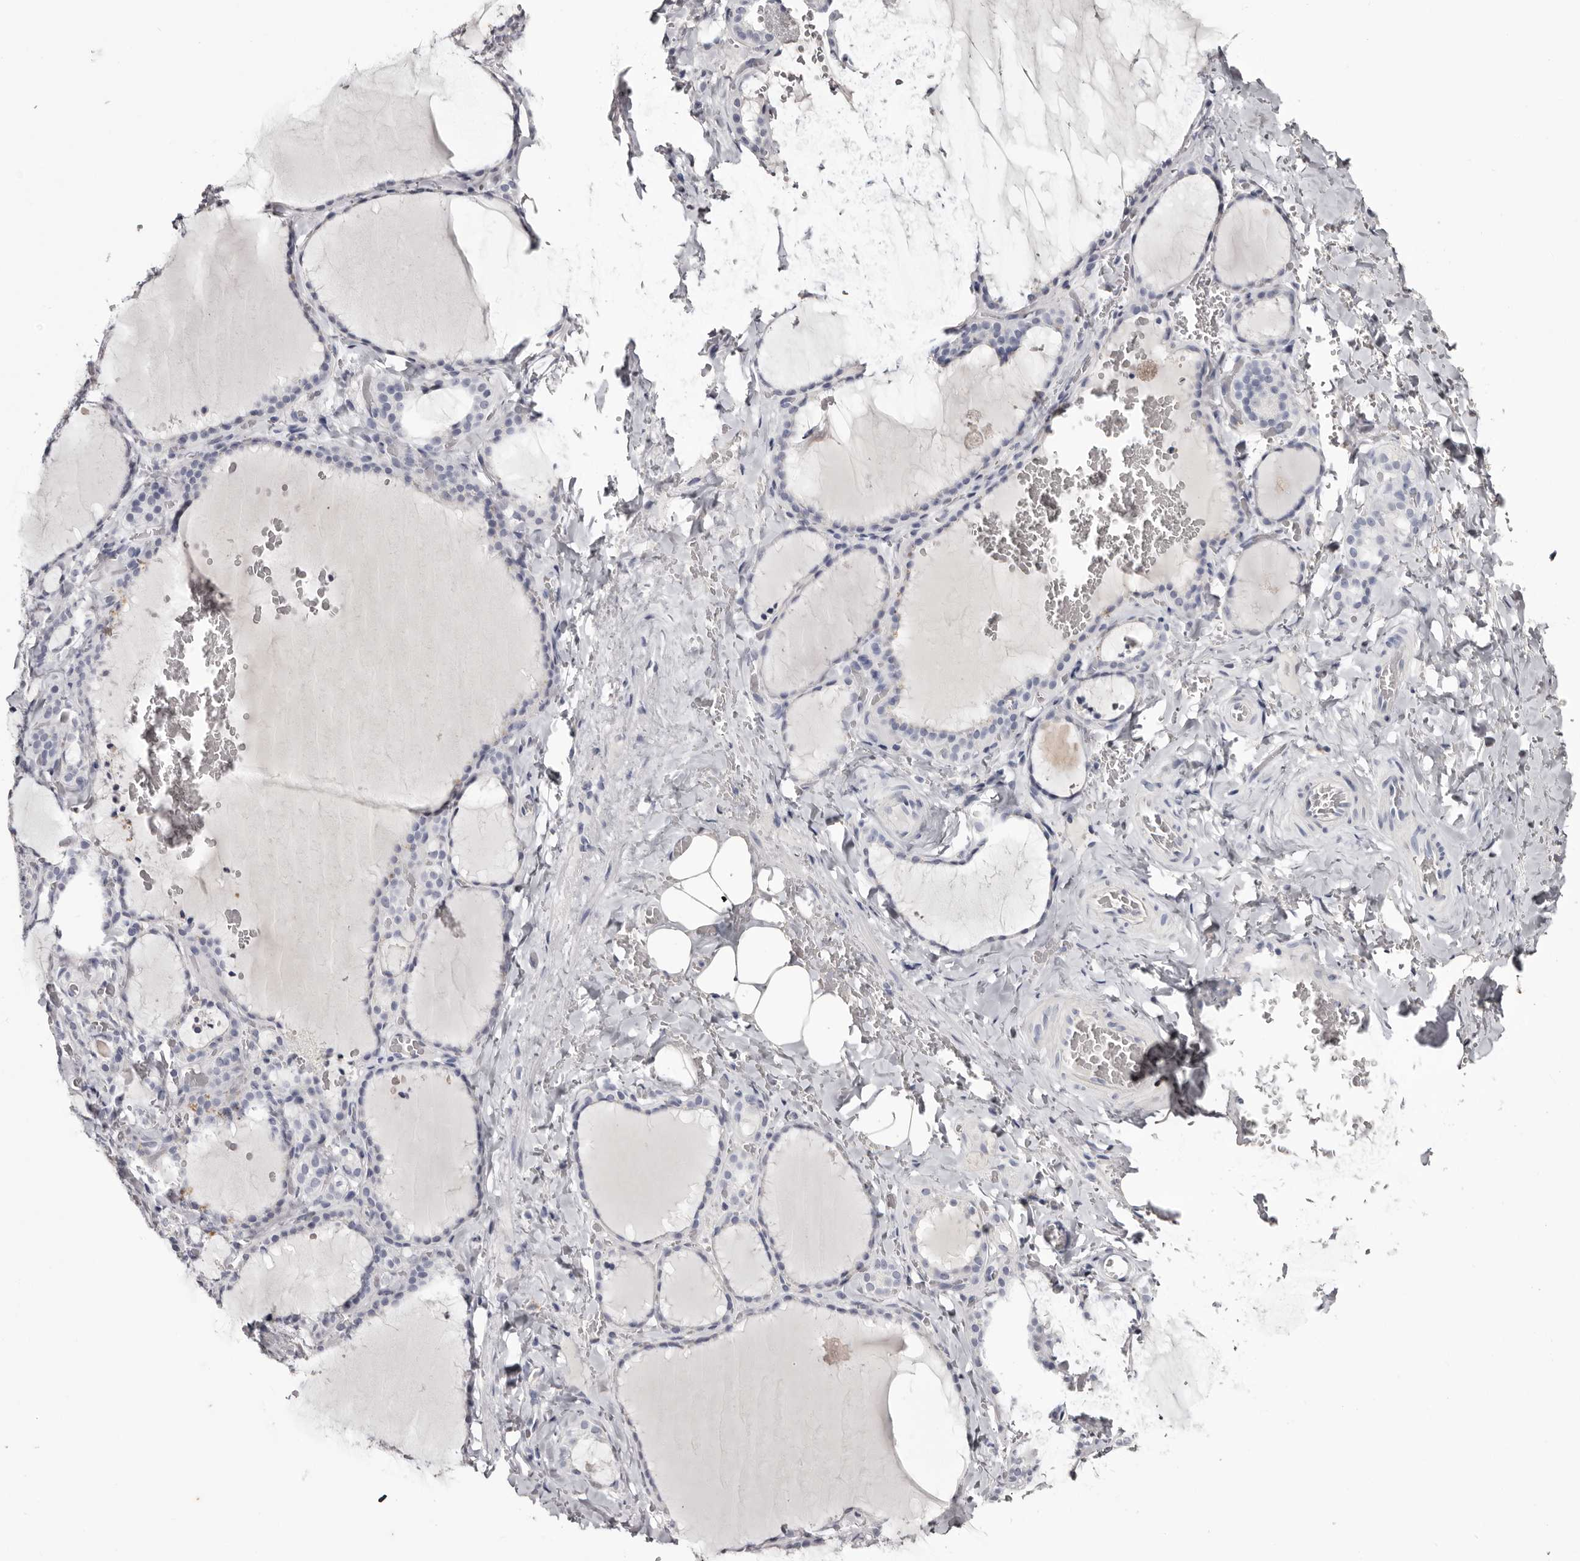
{"staining": {"intensity": "negative", "quantity": "none", "location": "none"}, "tissue": "thyroid gland", "cell_type": "Glandular cells", "image_type": "normal", "snomed": [{"axis": "morphology", "description": "Normal tissue, NOS"}, {"axis": "topography", "description": "Thyroid gland"}], "caption": "Photomicrograph shows no significant protein positivity in glandular cells of unremarkable thyroid gland. (DAB (3,3'-diaminobenzidine) immunohistochemistry (IHC) visualized using brightfield microscopy, high magnification).", "gene": "CA6", "patient": {"sex": "female", "age": 22}}